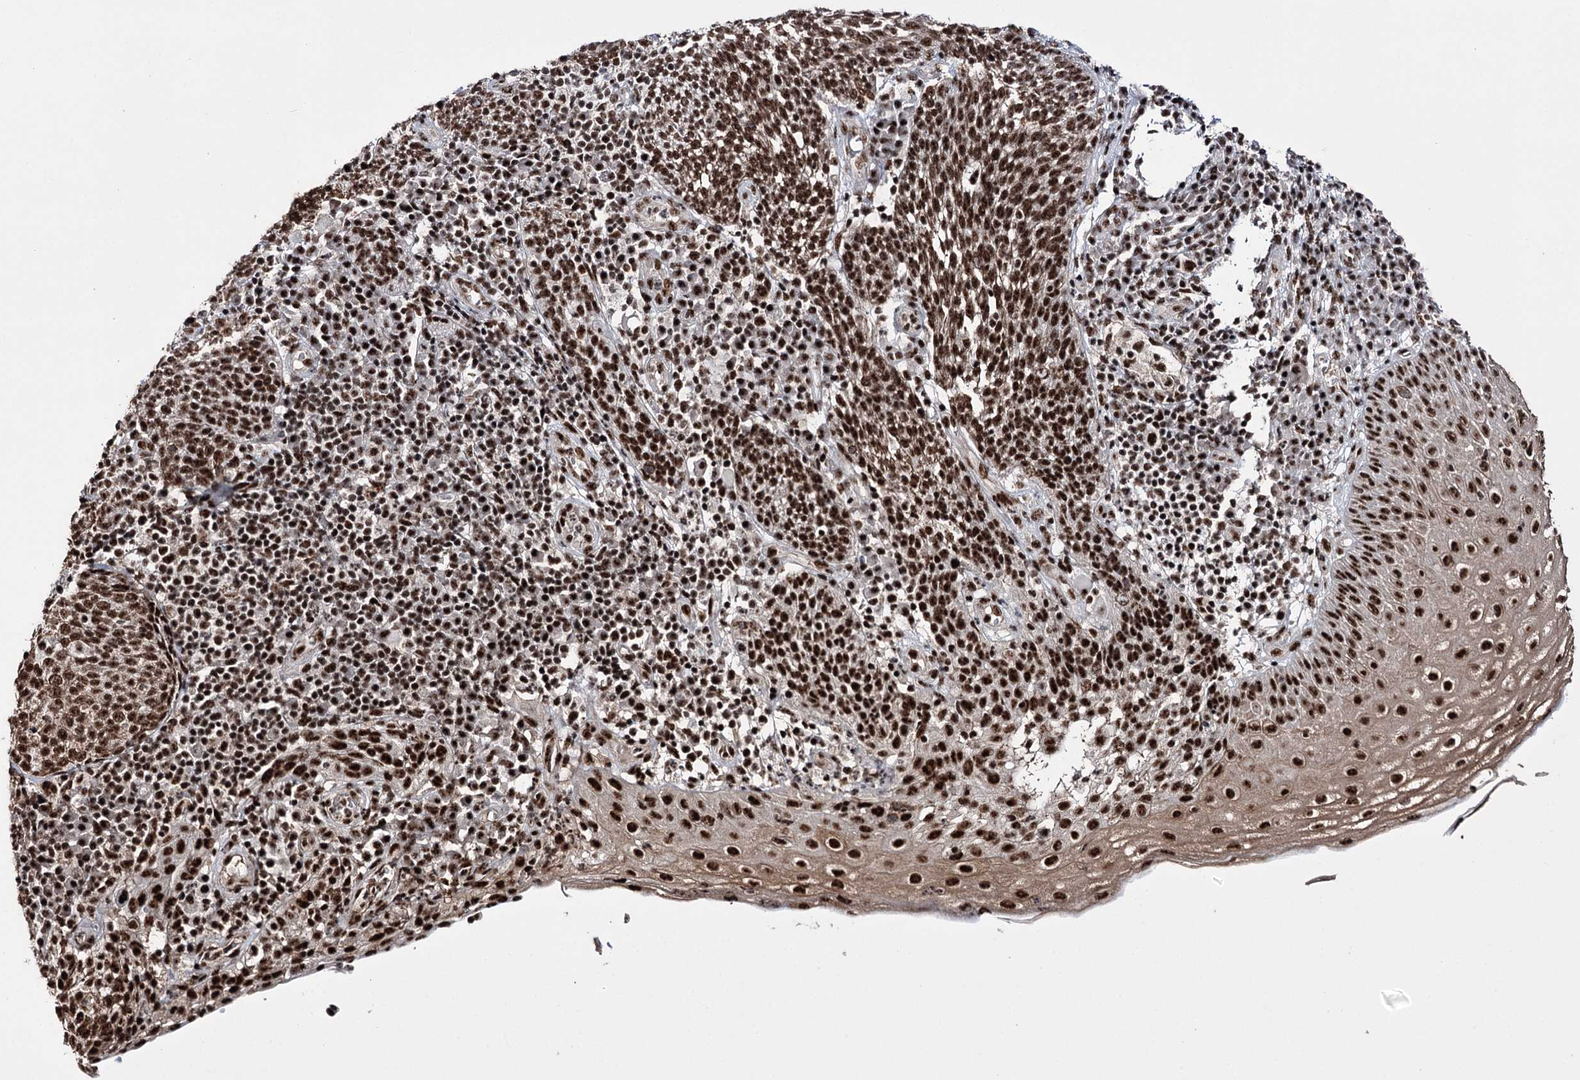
{"staining": {"intensity": "strong", "quantity": ">75%", "location": "nuclear"}, "tissue": "cervical cancer", "cell_type": "Tumor cells", "image_type": "cancer", "snomed": [{"axis": "morphology", "description": "Squamous cell carcinoma, NOS"}, {"axis": "topography", "description": "Cervix"}], "caption": "A high amount of strong nuclear positivity is appreciated in about >75% of tumor cells in cervical squamous cell carcinoma tissue. The staining was performed using DAB, with brown indicating positive protein expression. Nuclei are stained blue with hematoxylin.", "gene": "PRPF40A", "patient": {"sex": "female", "age": 34}}